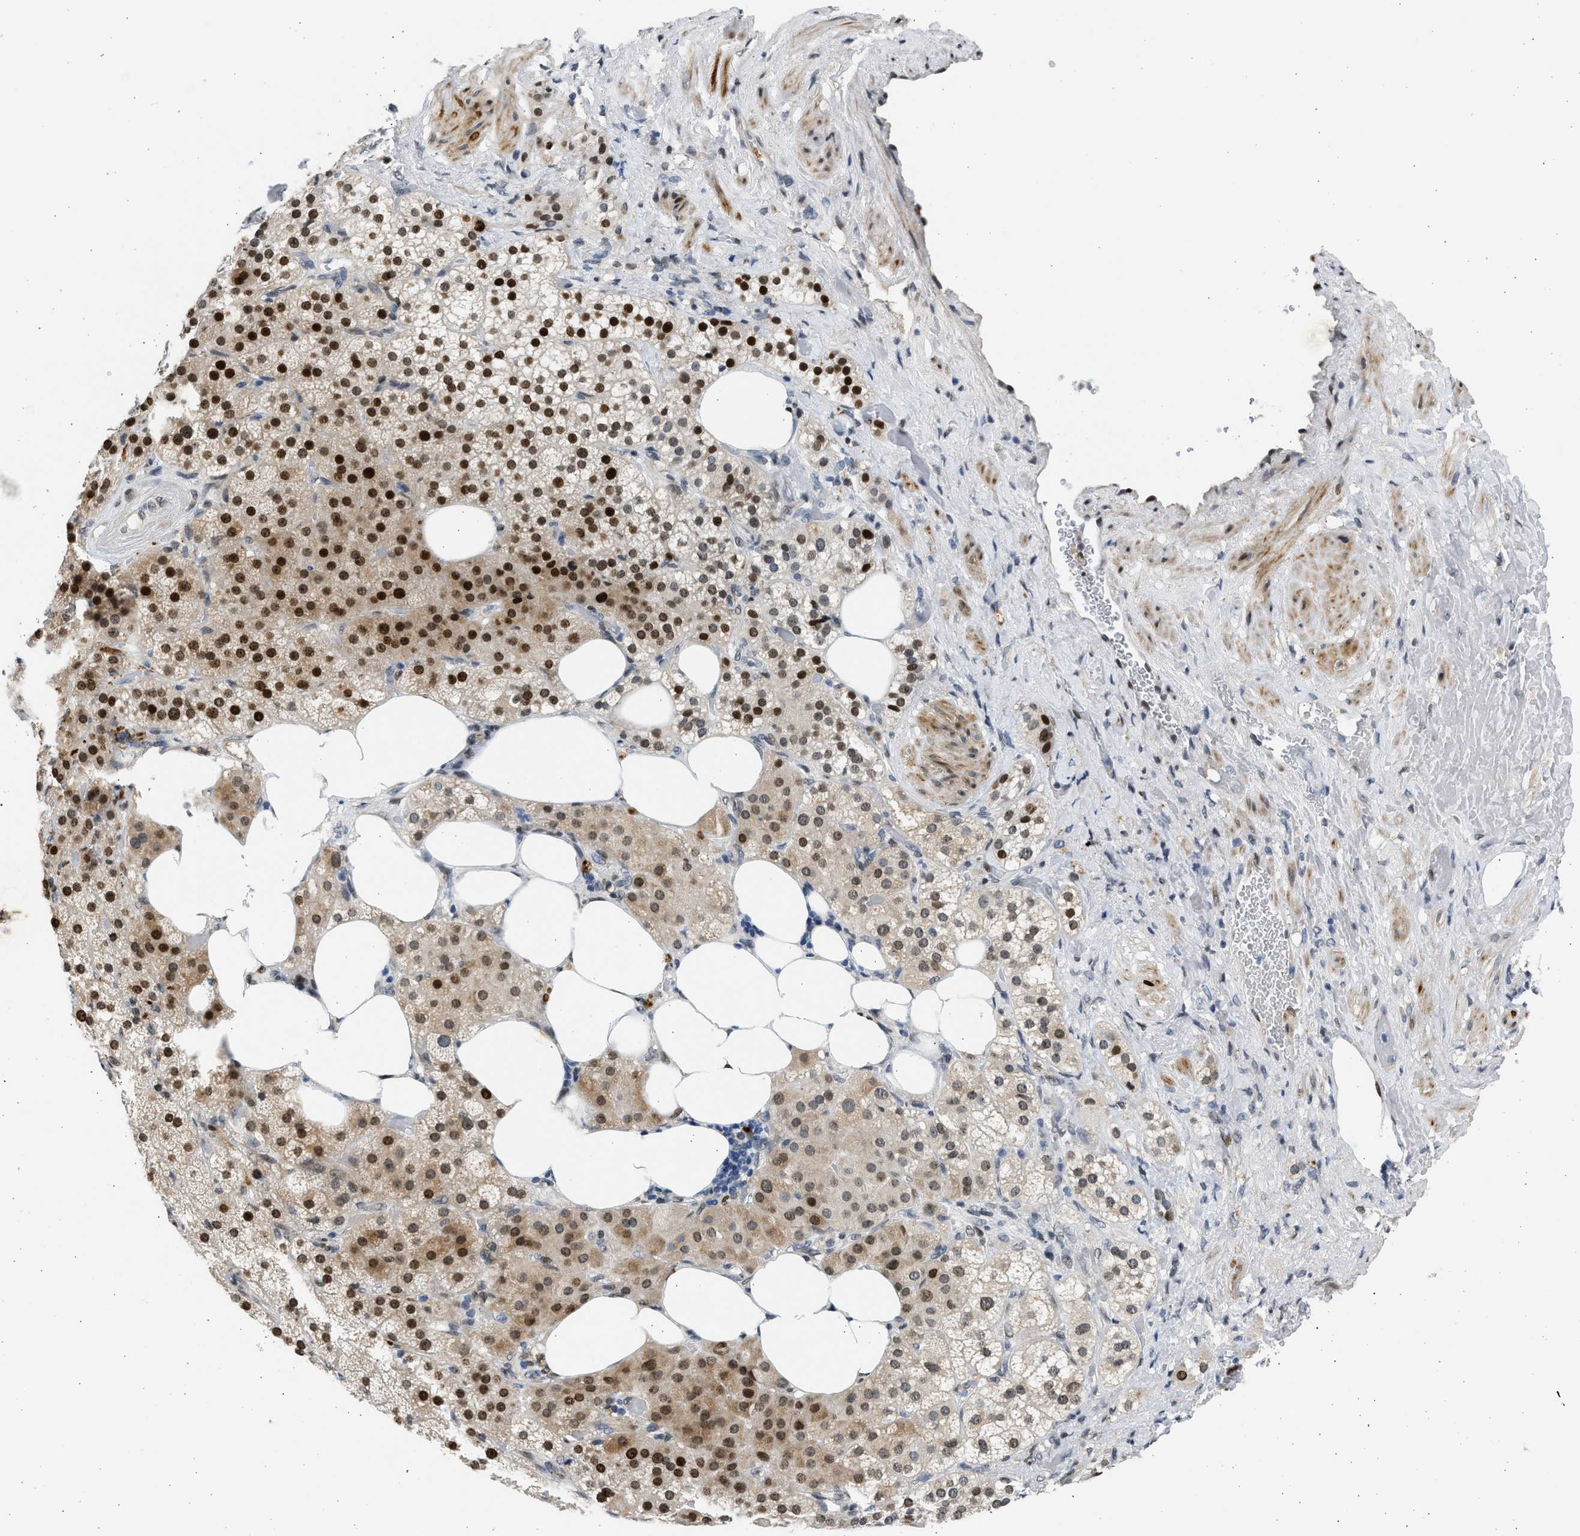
{"staining": {"intensity": "strong", "quantity": ">75%", "location": "nuclear"}, "tissue": "adrenal gland", "cell_type": "Glandular cells", "image_type": "normal", "snomed": [{"axis": "morphology", "description": "Normal tissue, NOS"}, {"axis": "topography", "description": "Adrenal gland"}], "caption": "Immunohistochemical staining of unremarkable adrenal gland reveals high levels of strong nuclear staining in about >75% of glandular cells.", "gene": "HMGN3", "patient": {"sex": "female", "age": 59}}